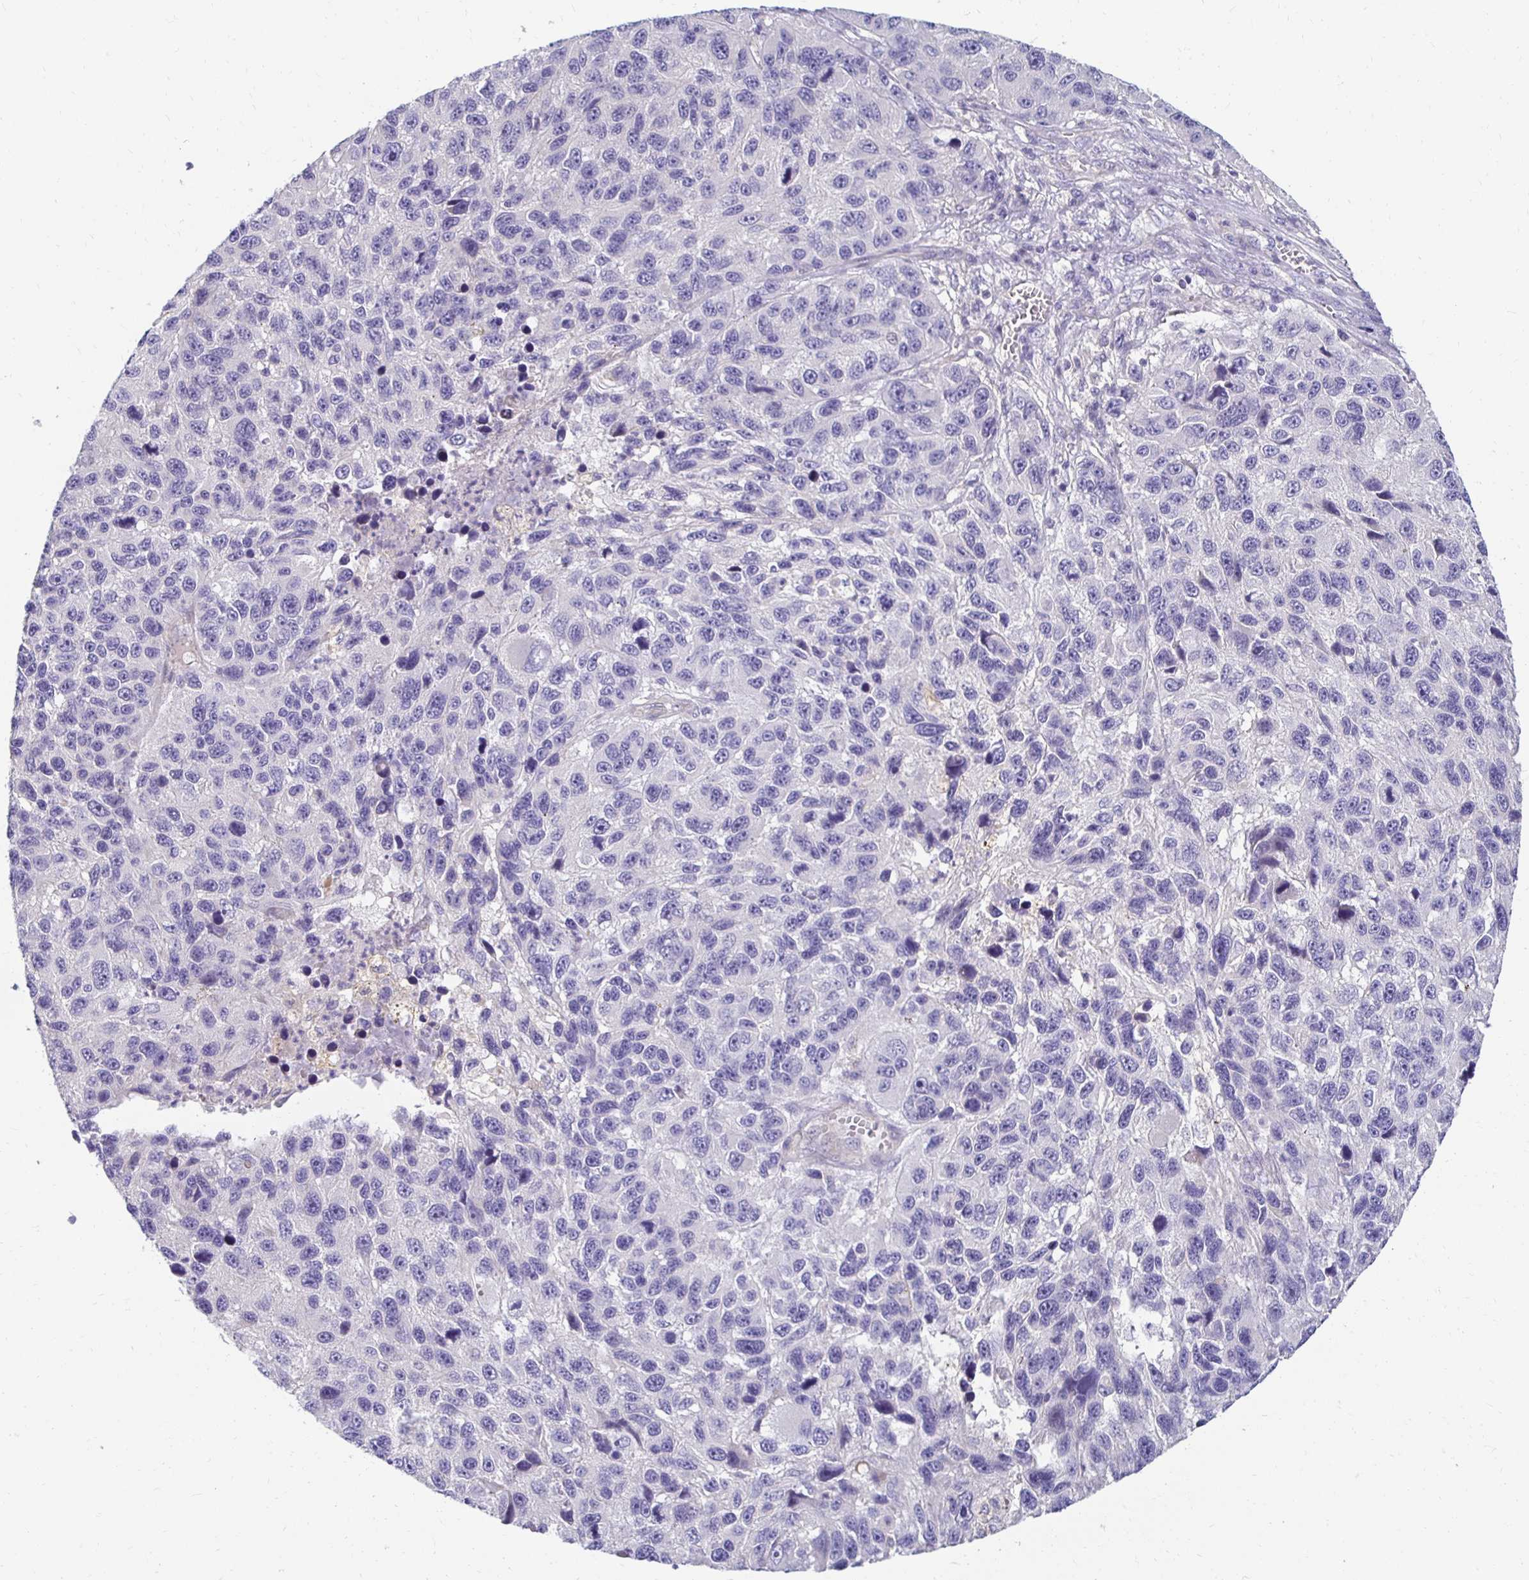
{"staining": {"intensity": "negative", "quantity": "none", "location": "none"}, "tissue": "melanoma", "cell_type": "Tumor cells", "image_type": "cancer", "snomed": [{"axis": "morphology", "description": "Malignant melanoma, NOS"}, {"axis": "topography", "description": "Skin"}], "caption": "The photomicrograph demonstrates no significant expression in tumor cells of malignant melanoma.", "gene": "AKAP6", "patient": {"sex": "male", "age": 53}}